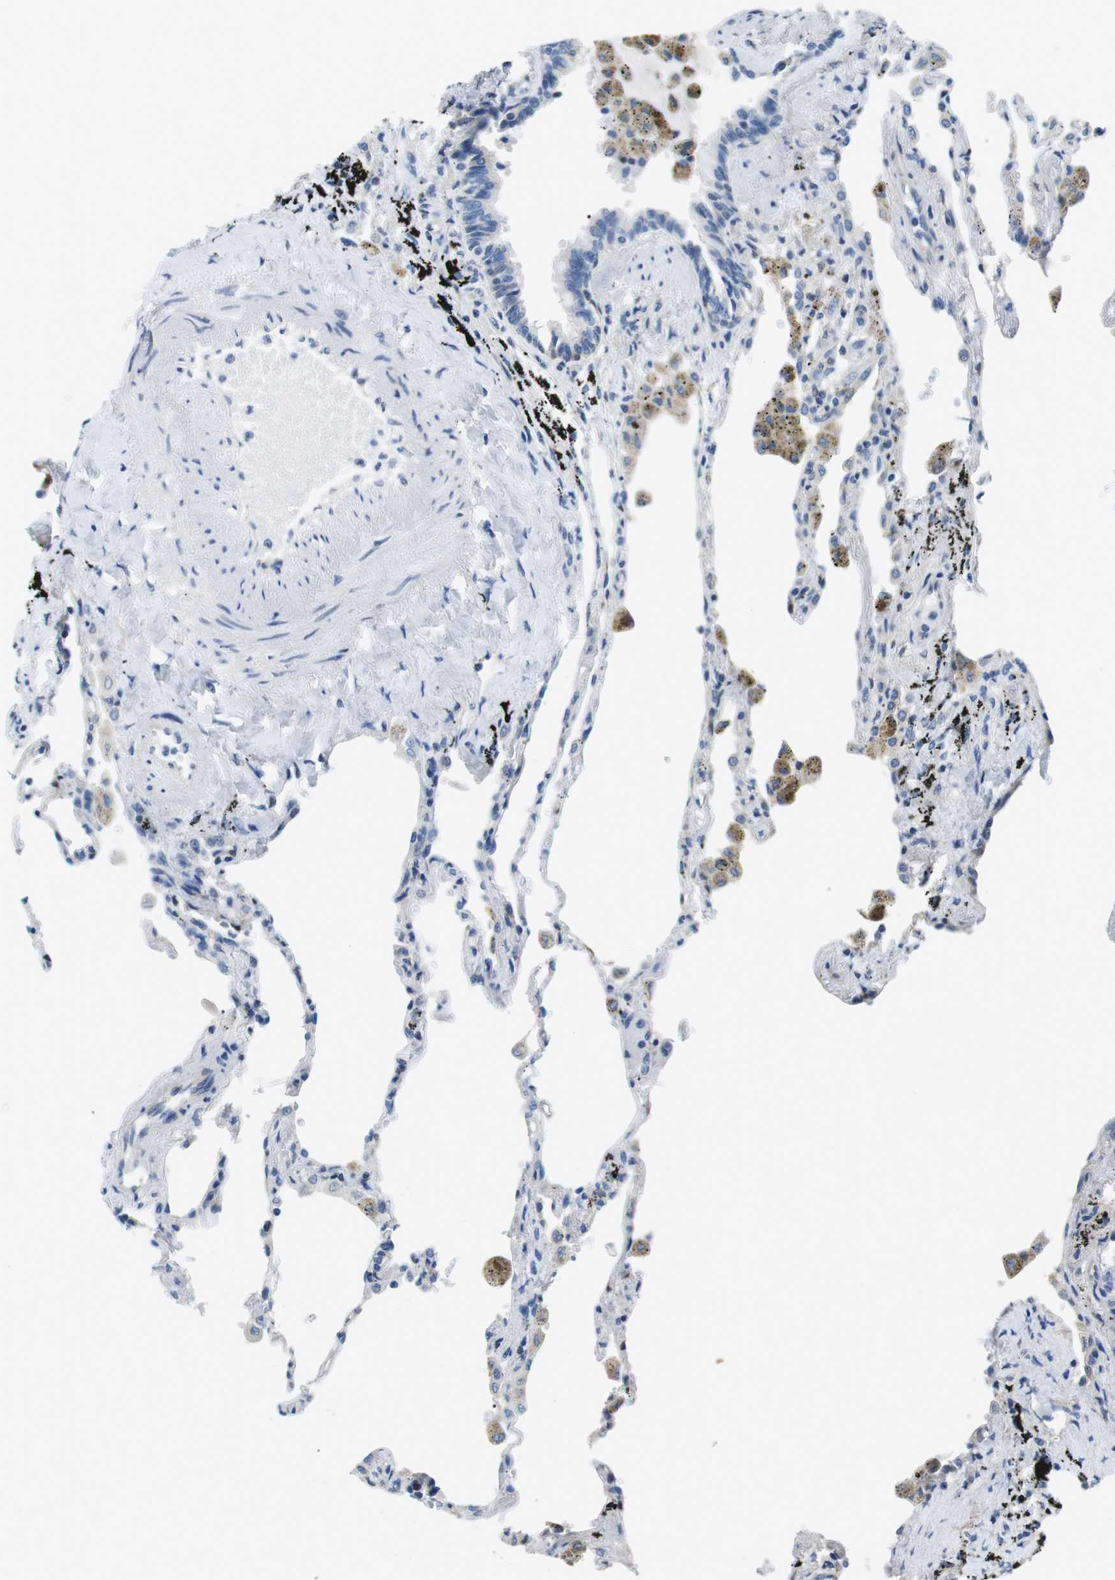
{"staining": {"intensity": "negative", "quantity": "none", "location": "none"}, "tissue": "lung", "cell_type": "Alveolar cells", "image_type": "normal", "snomed": [{"axis": "morphology", "description": "Normal tissue, NOS"}, {"axis": "topography", "description": "Lung"}], "caption": "A micrograph of lung stained for a protein exhibits no brown staining in alveolar cells. (DAB (3,3'-diaminobenzidine) IHC with hematoxylin counter stain).", "gene": "PHLDA1", "patient": {"sex": "male", "age": 59}}